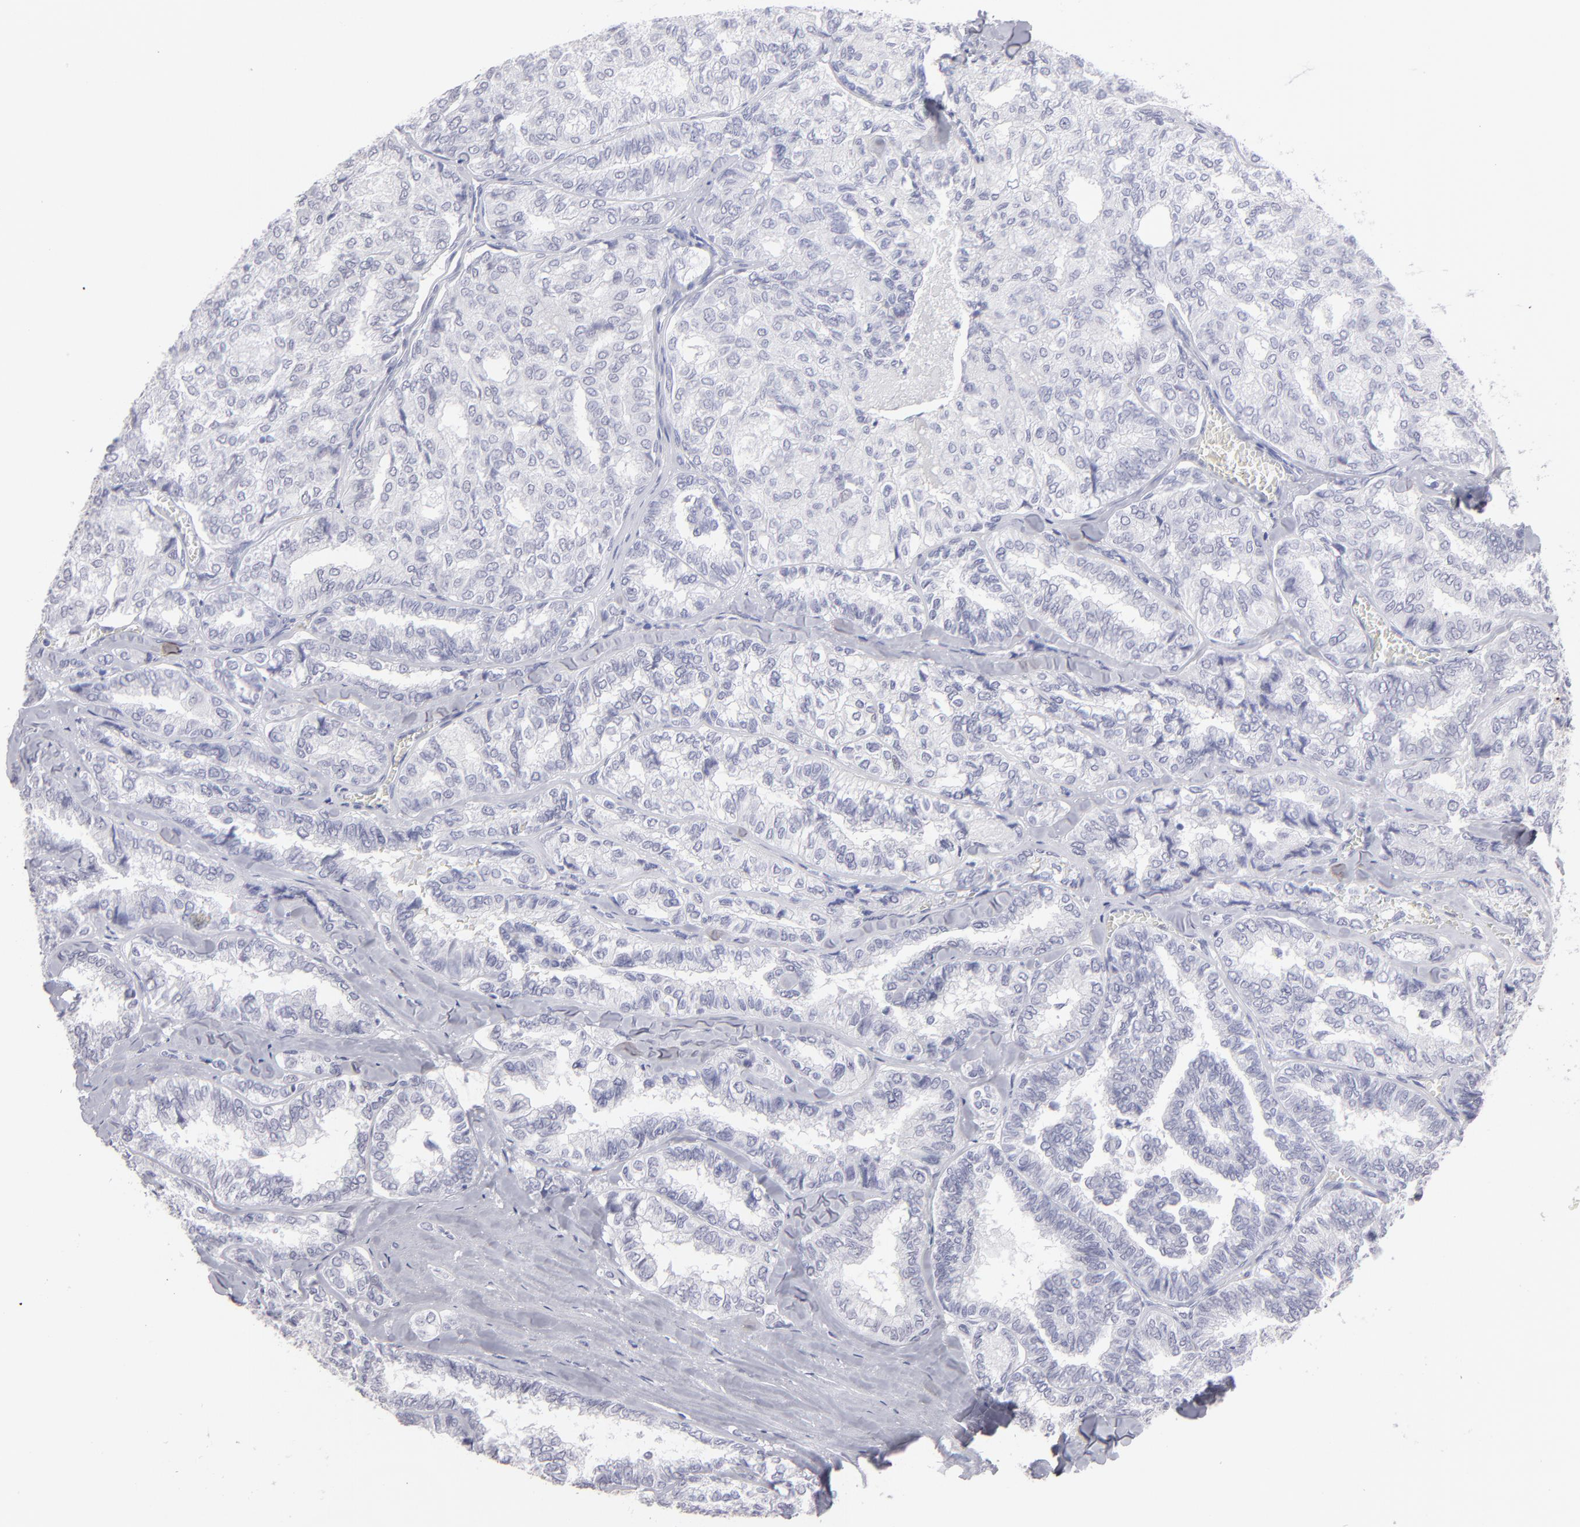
{"staining": {"intensity": "negative", "quantity": "none", "location": "none"}, "tissue": "thyroid cancer", "cell_type": "Tumor cells", "image_type": "cancer", "snomed": [{"axis": "morphology", "description": "Papillary adenocarcinoma, NOS"}, {"axis": "topography", "description": "Thyroid gland"}], "caption": "High magnification brightfield microscopy of thyroid cancer (papillary adenocarcinoma) stained with DAB (3,3'-diaminobenzidine) (brown) and counterstained with hematoxylin (blue): tumor cells show no significant expression.", "gene": "ALDOB", "patient": {"sex": "female", "age": 35}}